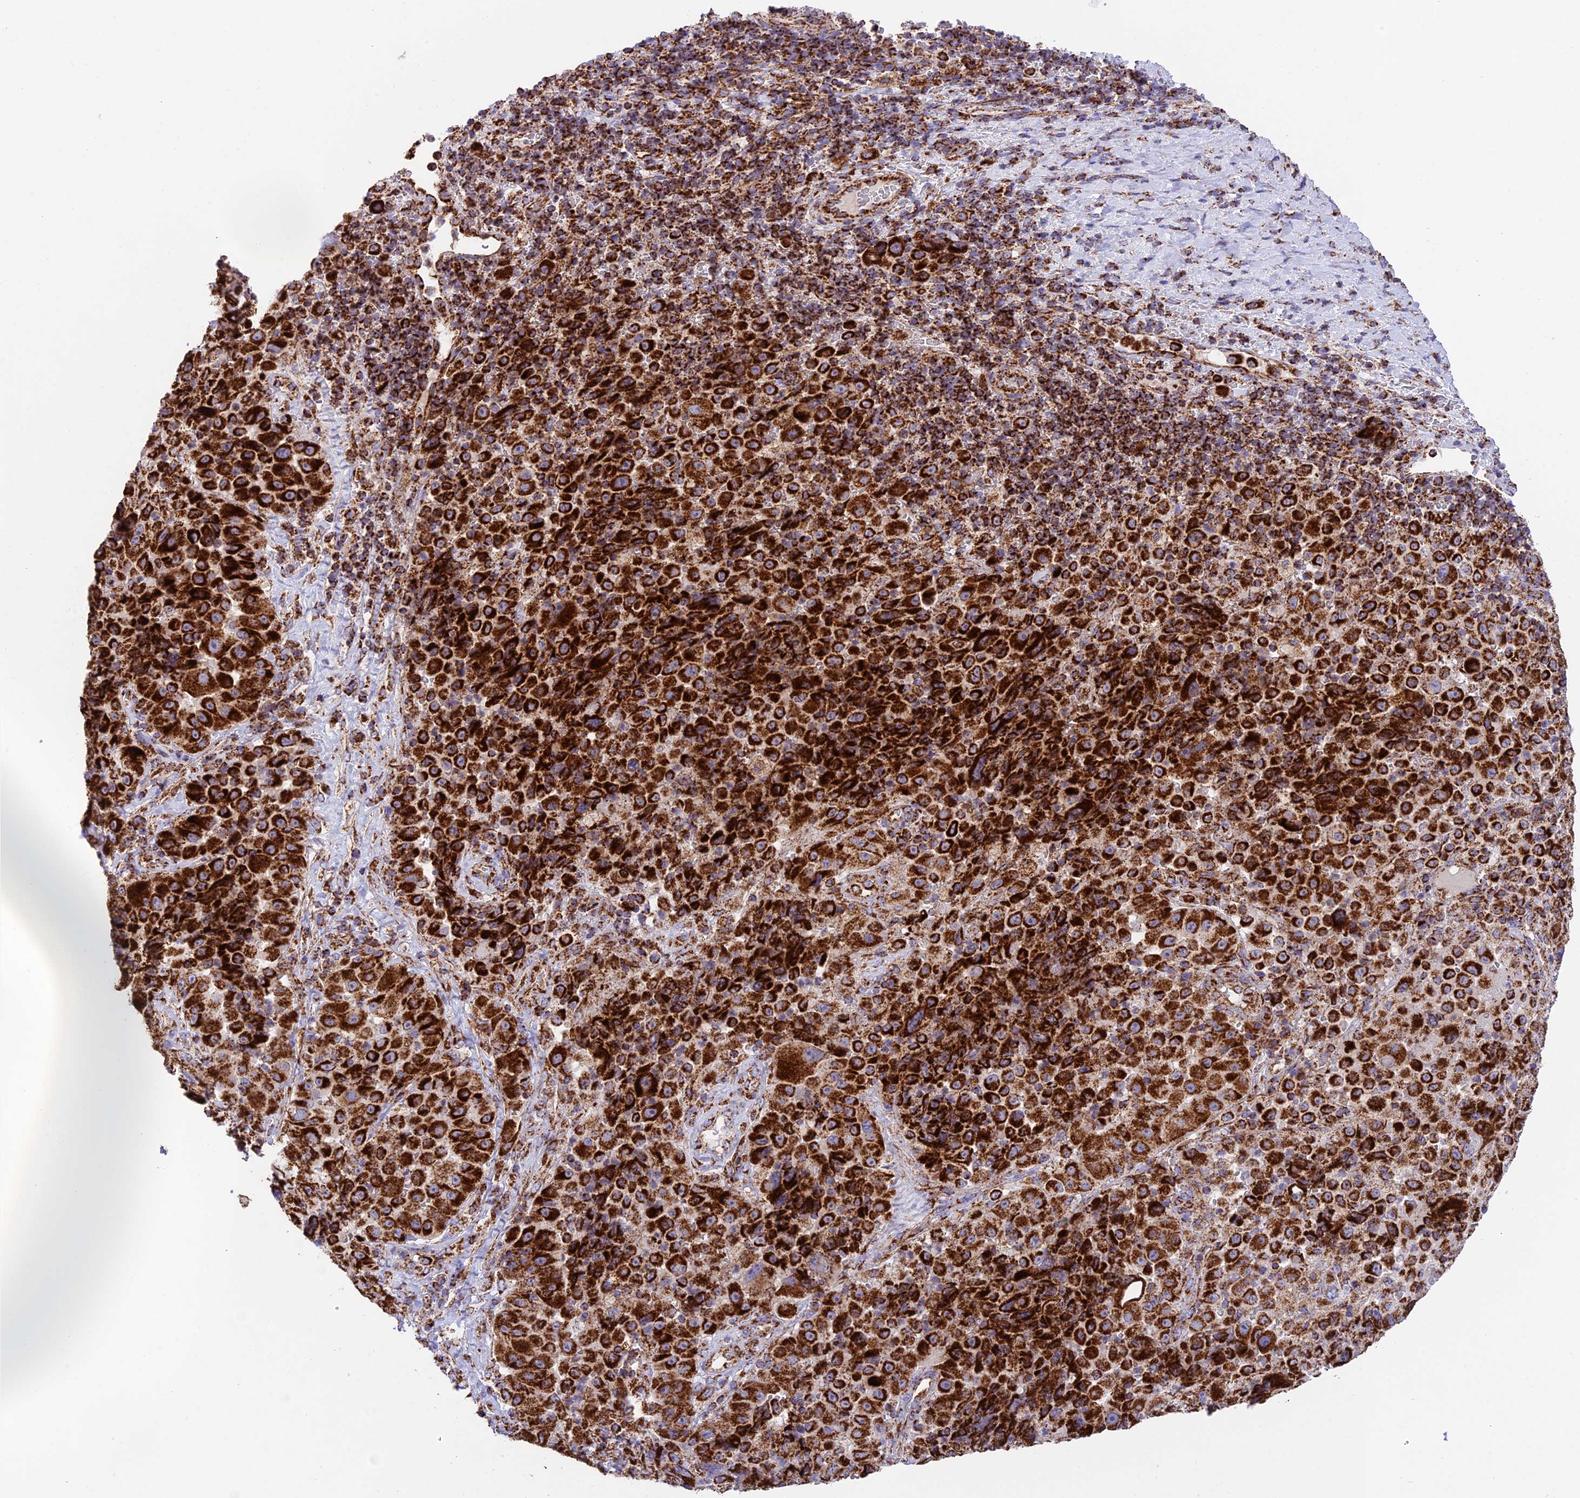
{"staining": {"intensity": "strong", "quantity": ">75%", "location": "cytoplasmic/membranous"}, "tissue": "melanoma", "cell_type": "Tumor cells", "image_type": "cancer", "snomed": [{"axis": "morphology", "description": "Malignant melanoma, Metastatic site"}, {"axis": "topography", "description": "Lymph node"}], "caption": "Brown immunohistochemical staining in malignant melanoma (metastatic site) exhibits strong cytoplasmic/membranous staining in about >75% of tumor cells.", "gene": "CHCHD3", "patient": {"sex": "male", "age": 62}}